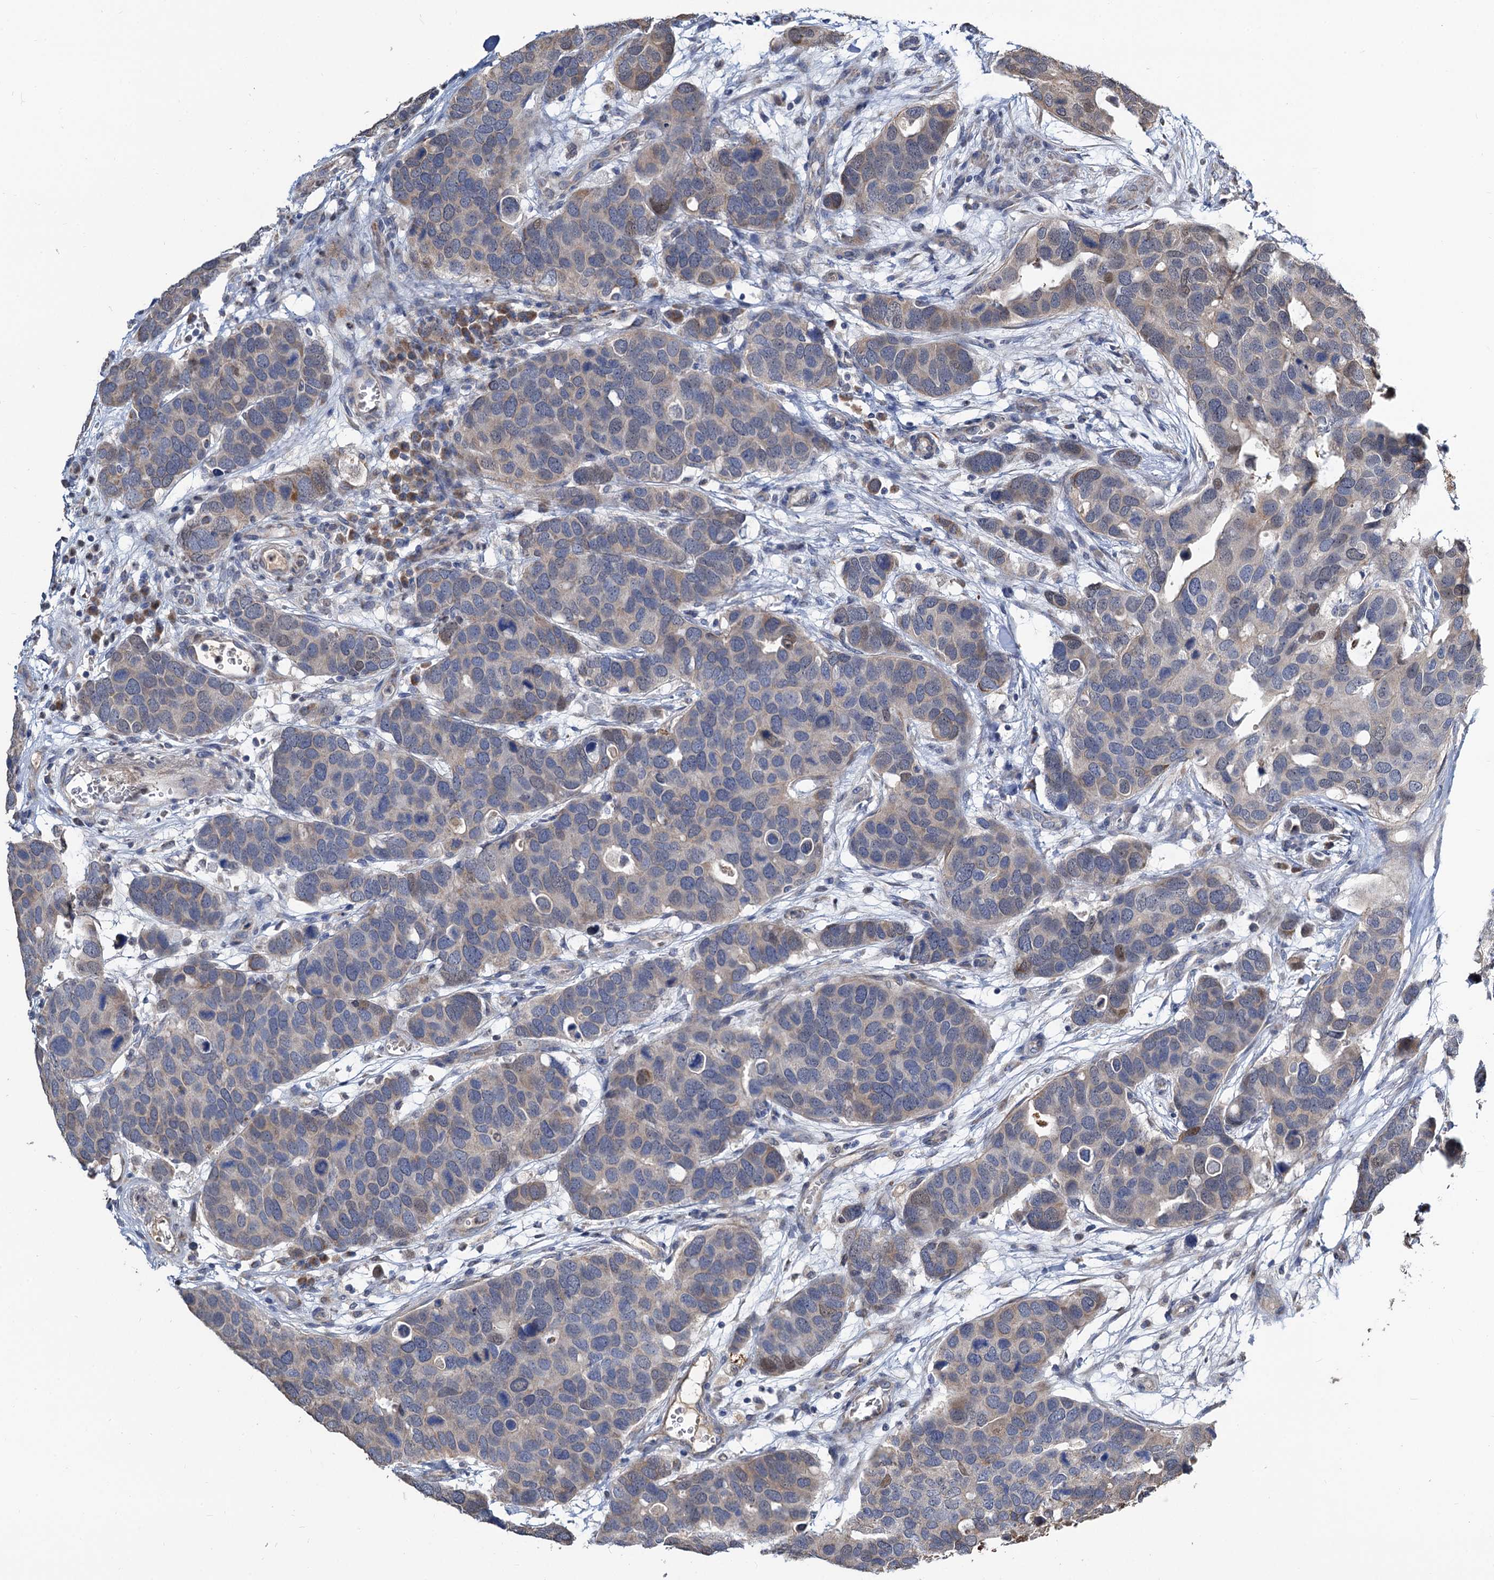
{"staining": {"intensity": "weak", "quantity": "<25%", "location": "cytoplasmic/membranous"}, "tissue": "breast cancer", "cell_type": "Tumor cells", "image_type": "cancer", "snomed": [{"axis": "morphology", "description": "Duct carcinoma"}, {"axis": "topography", "description": "Breast"}], "caption": "The photomicrograph displays no significant expression in tumor cells of breast cancer (intraductal carcinoma).", "gene": "ALKBH7", "patient": {"sex": "female", "age": 83}}